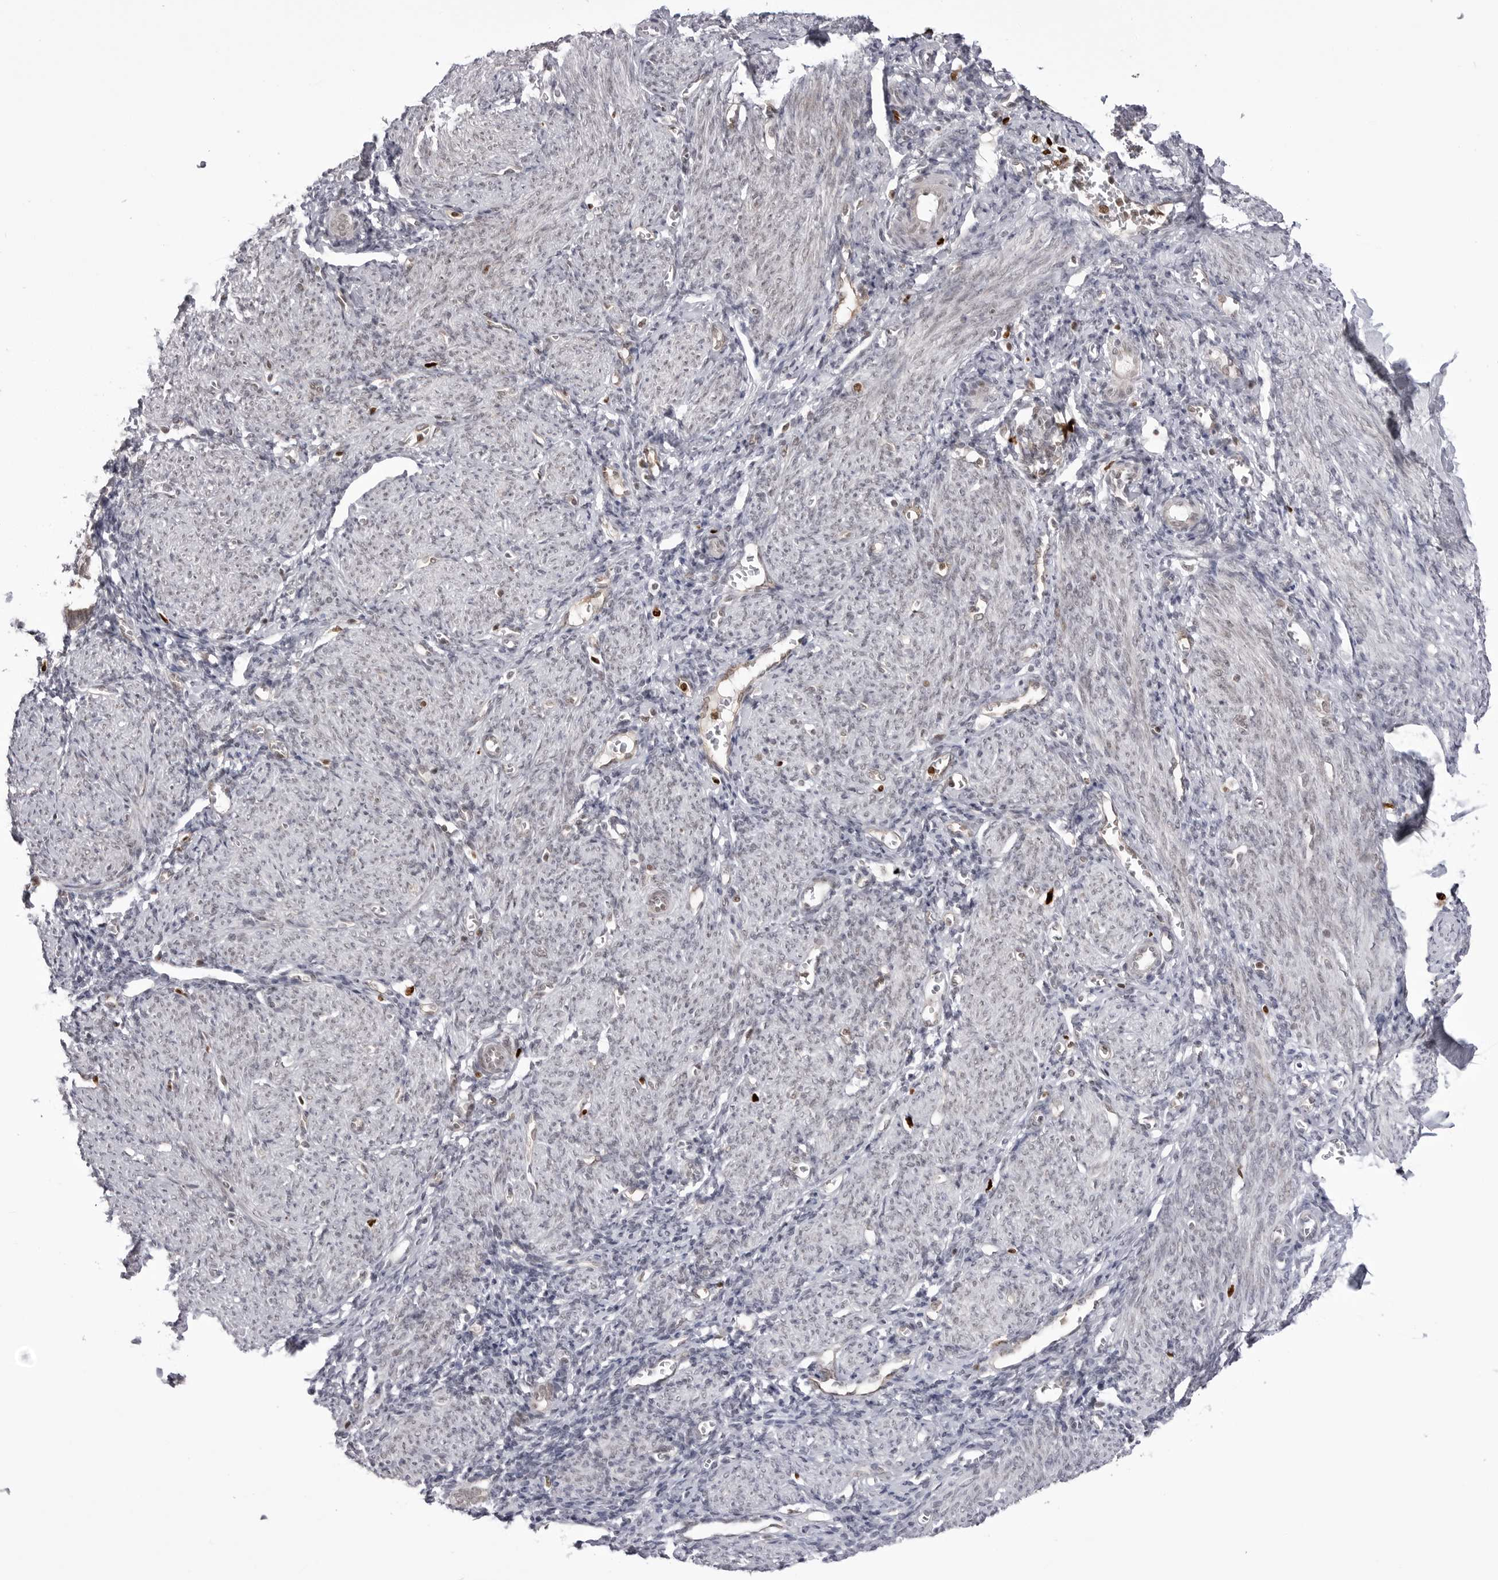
{"staining": {"intensity": "negative", "quantity": "none", "location": "none"}, "tissue": "endometrium", "cell_type": "Cells in endometrial stroma", "image_type": "normal", "snomed": [{"axis": "morphology", "description": "Normal tissue, NOS"}, {"axis": "morphology", "description": "Adenocarcinoma, NOS"}, {"axis": "topography", "description": "Endometrium"}], "caption": "Micrograph shows no significant protein expression in cells in endometrial stroma of unremarkable endometrium.", "gene": "PTK2B", "patient": {"sex": "female", "age": 57}}